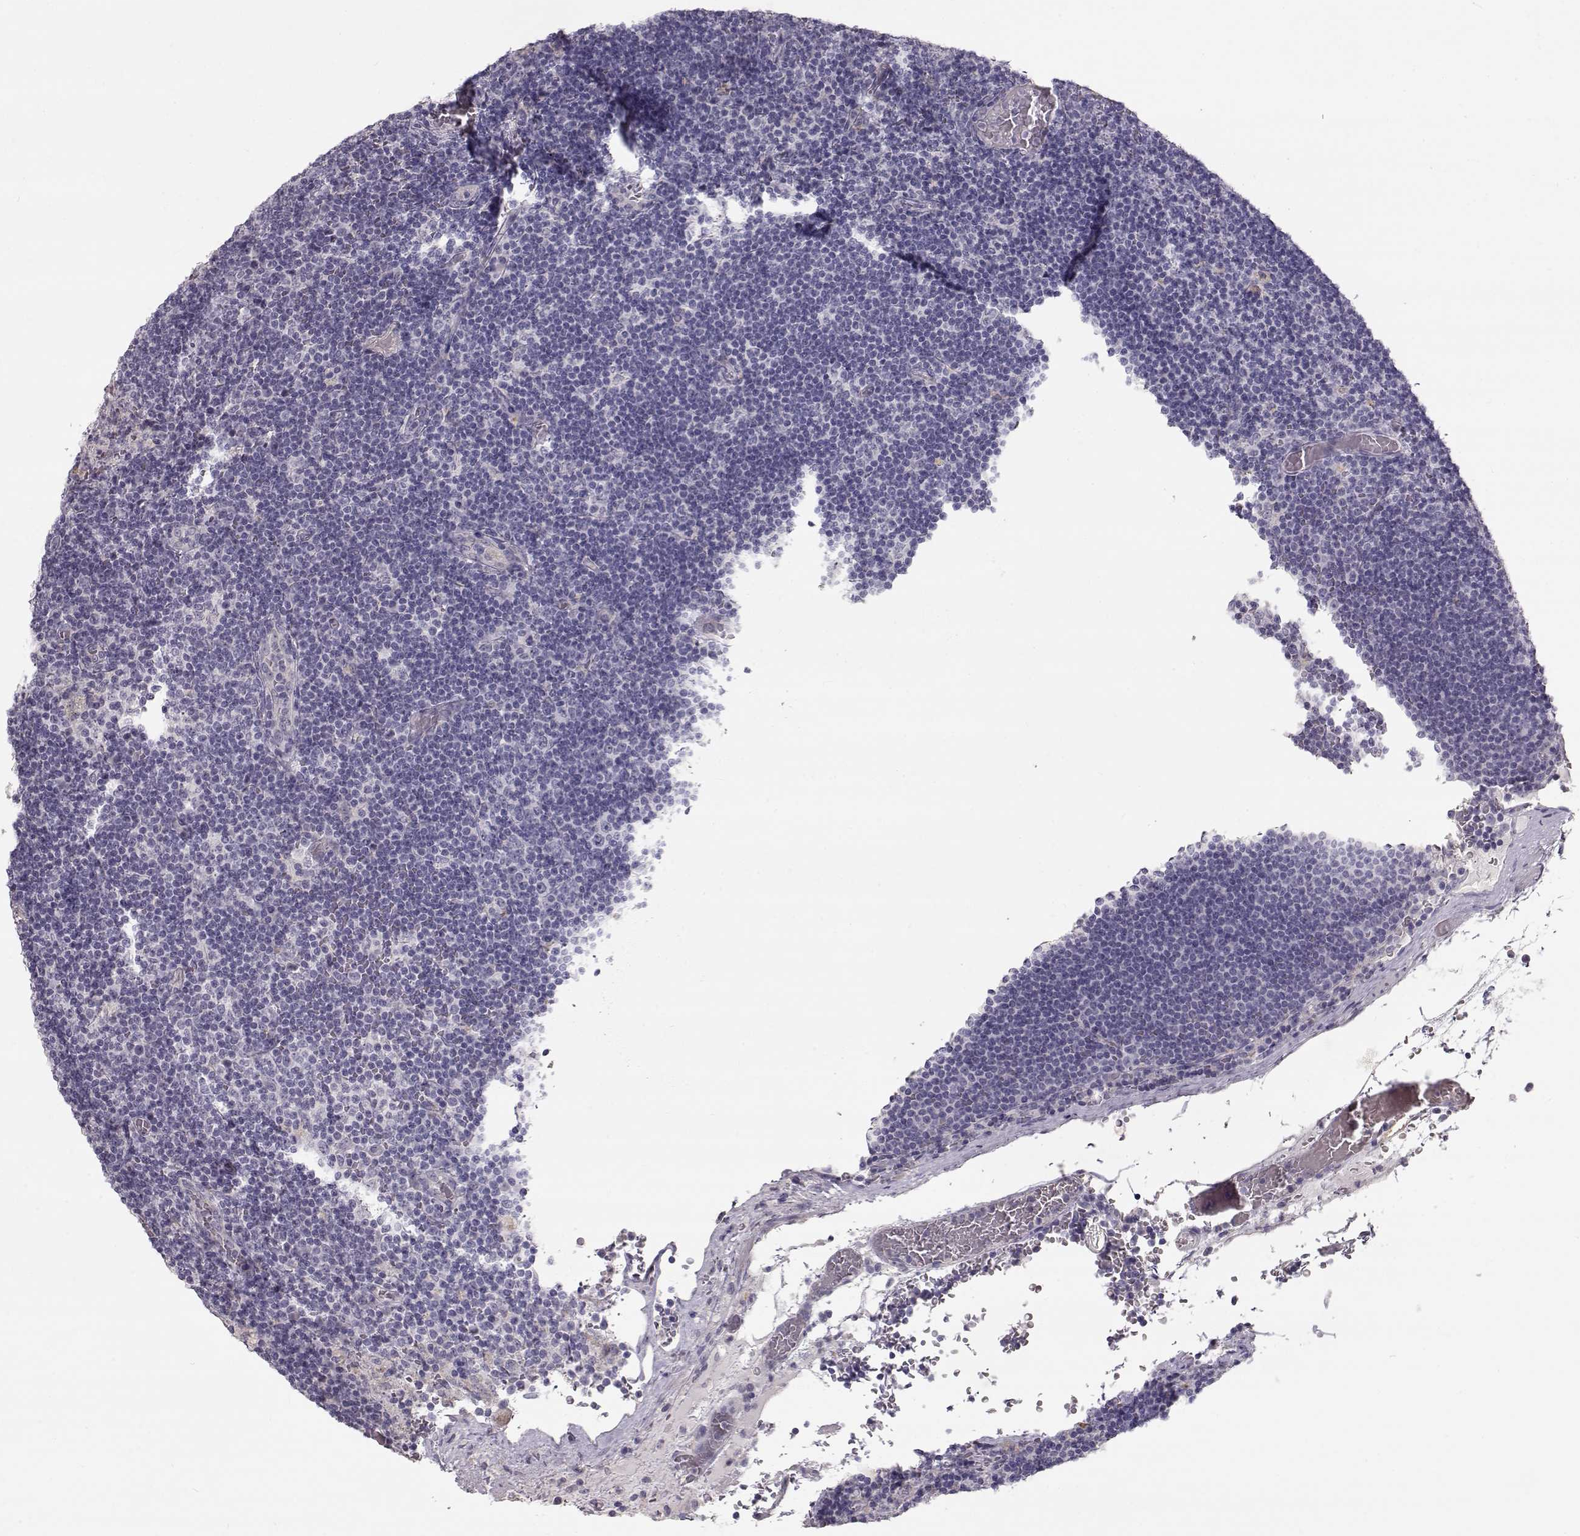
{"staining": {"intensity": "negative", "quantity": "none", "location": "none"}, "tissue": "lymph node", "cell_type": "Germinal center cells", "image_type": "normal", "snomed": [{"axis": "morphology", "description": "Normal tissue, NOS"}, {"axis": "topography", "description": "Lymph node"}], "caption": "Benign lymph node was stained to show a protein in brown. There is no significant staining in germinal center cells. (DAB (3,3'-diaminobenzidine) immunohistochemistry (IHC), high magnification).", "gene": "SLC18A1", "patient": {"sex": "male", "age": 63}}